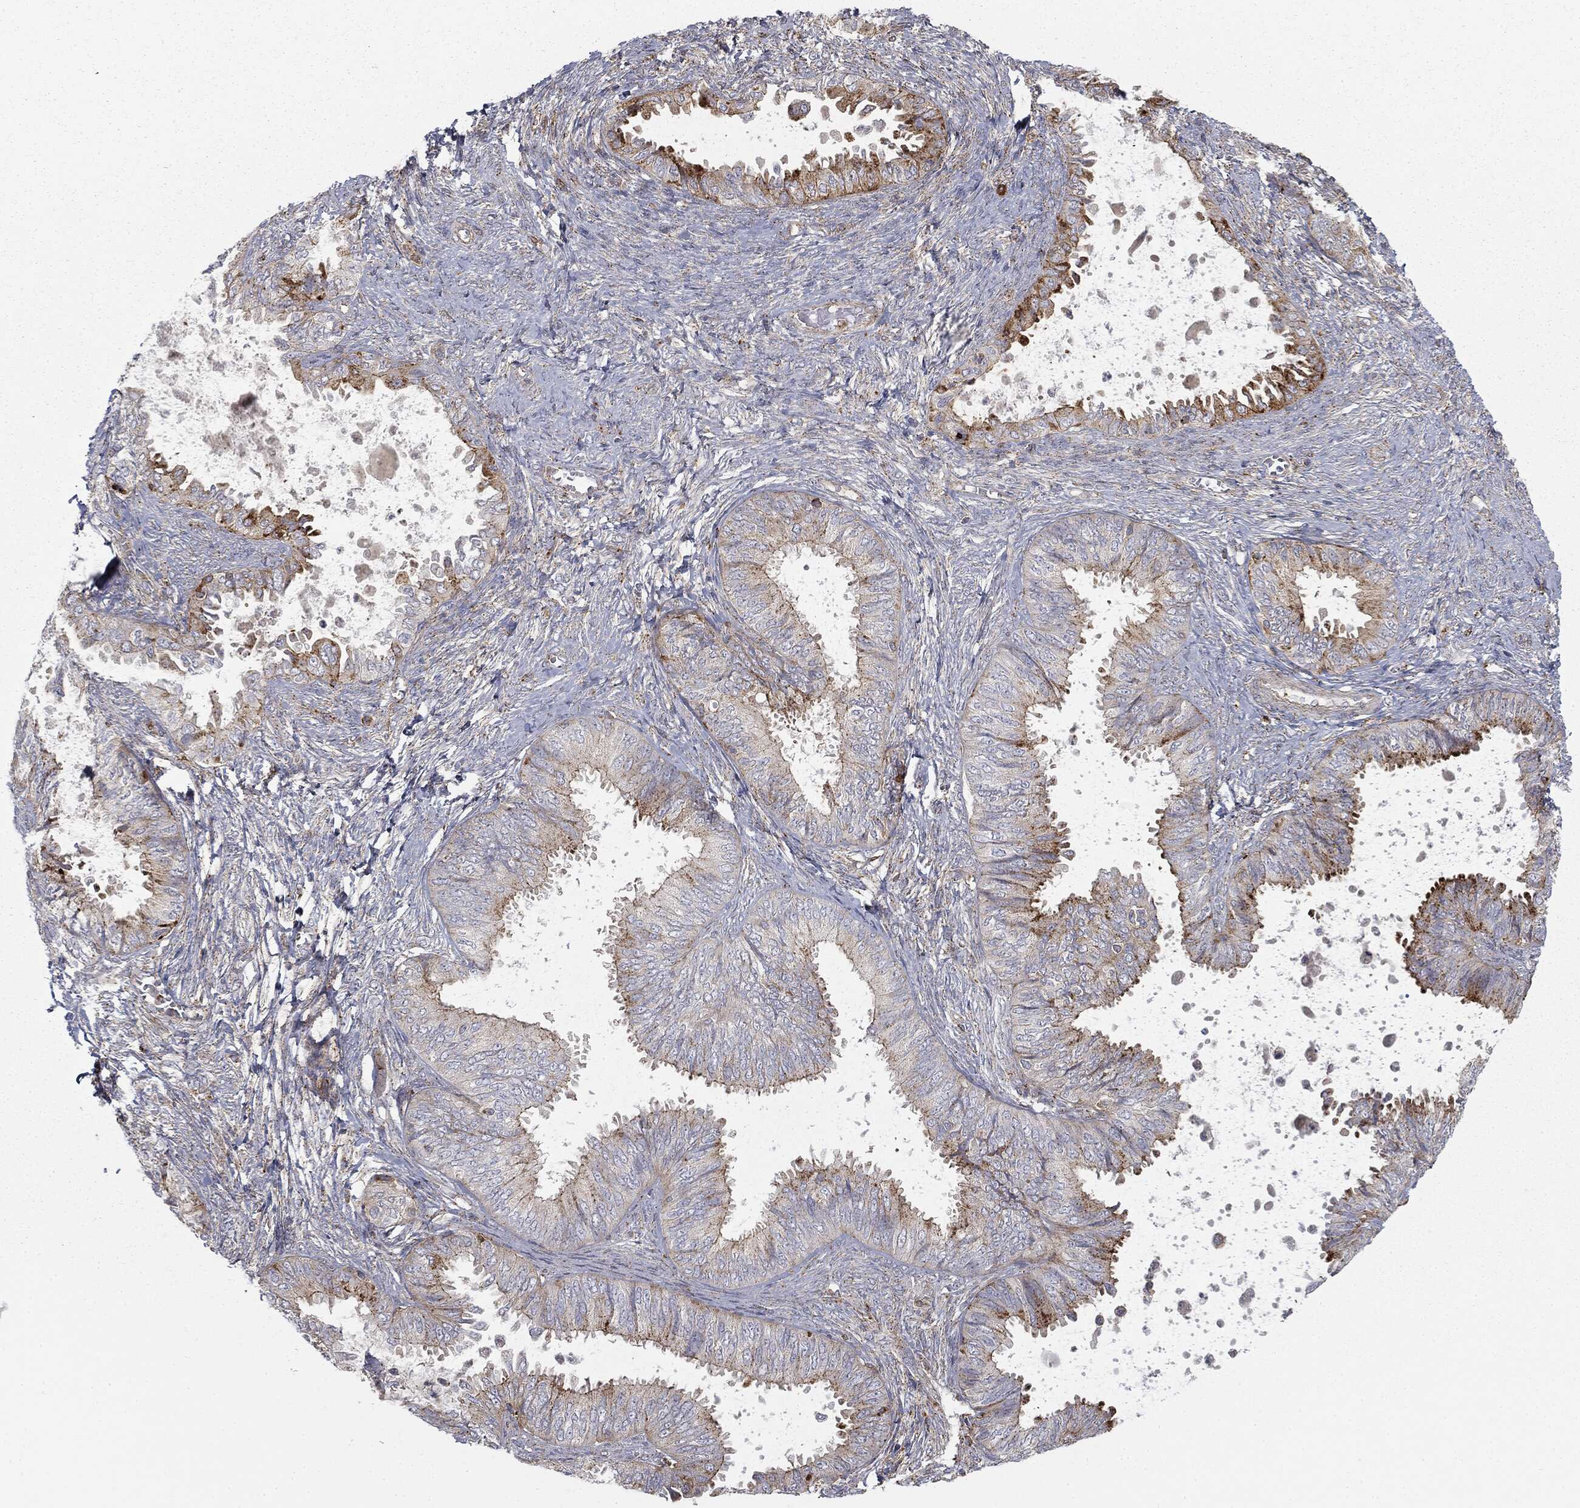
{"staining": {"intensity": "strong", "quantity": "<25%", "location": "cytoplasmic/membranous"}, "tissue": "ovarian cancer", "cell_type": "Tumor cells", "image_type": "cancer", "snomed": [{"axis": "morphology", "description": "Carcinoma, endometroid"}, {"axis": "topography", "description": "Ovary"}], "caption": "Brown immunohistochemical staining in endometroid carcinoma (ovarian) demonstrates strong cytoplasmic/membranous positivity in about <25% of tumor cells. (Brightfield microscopy of DAB IHC at high magnification).", "gene": "CTSA", "patient": {"sex": "female", "age": 70}}